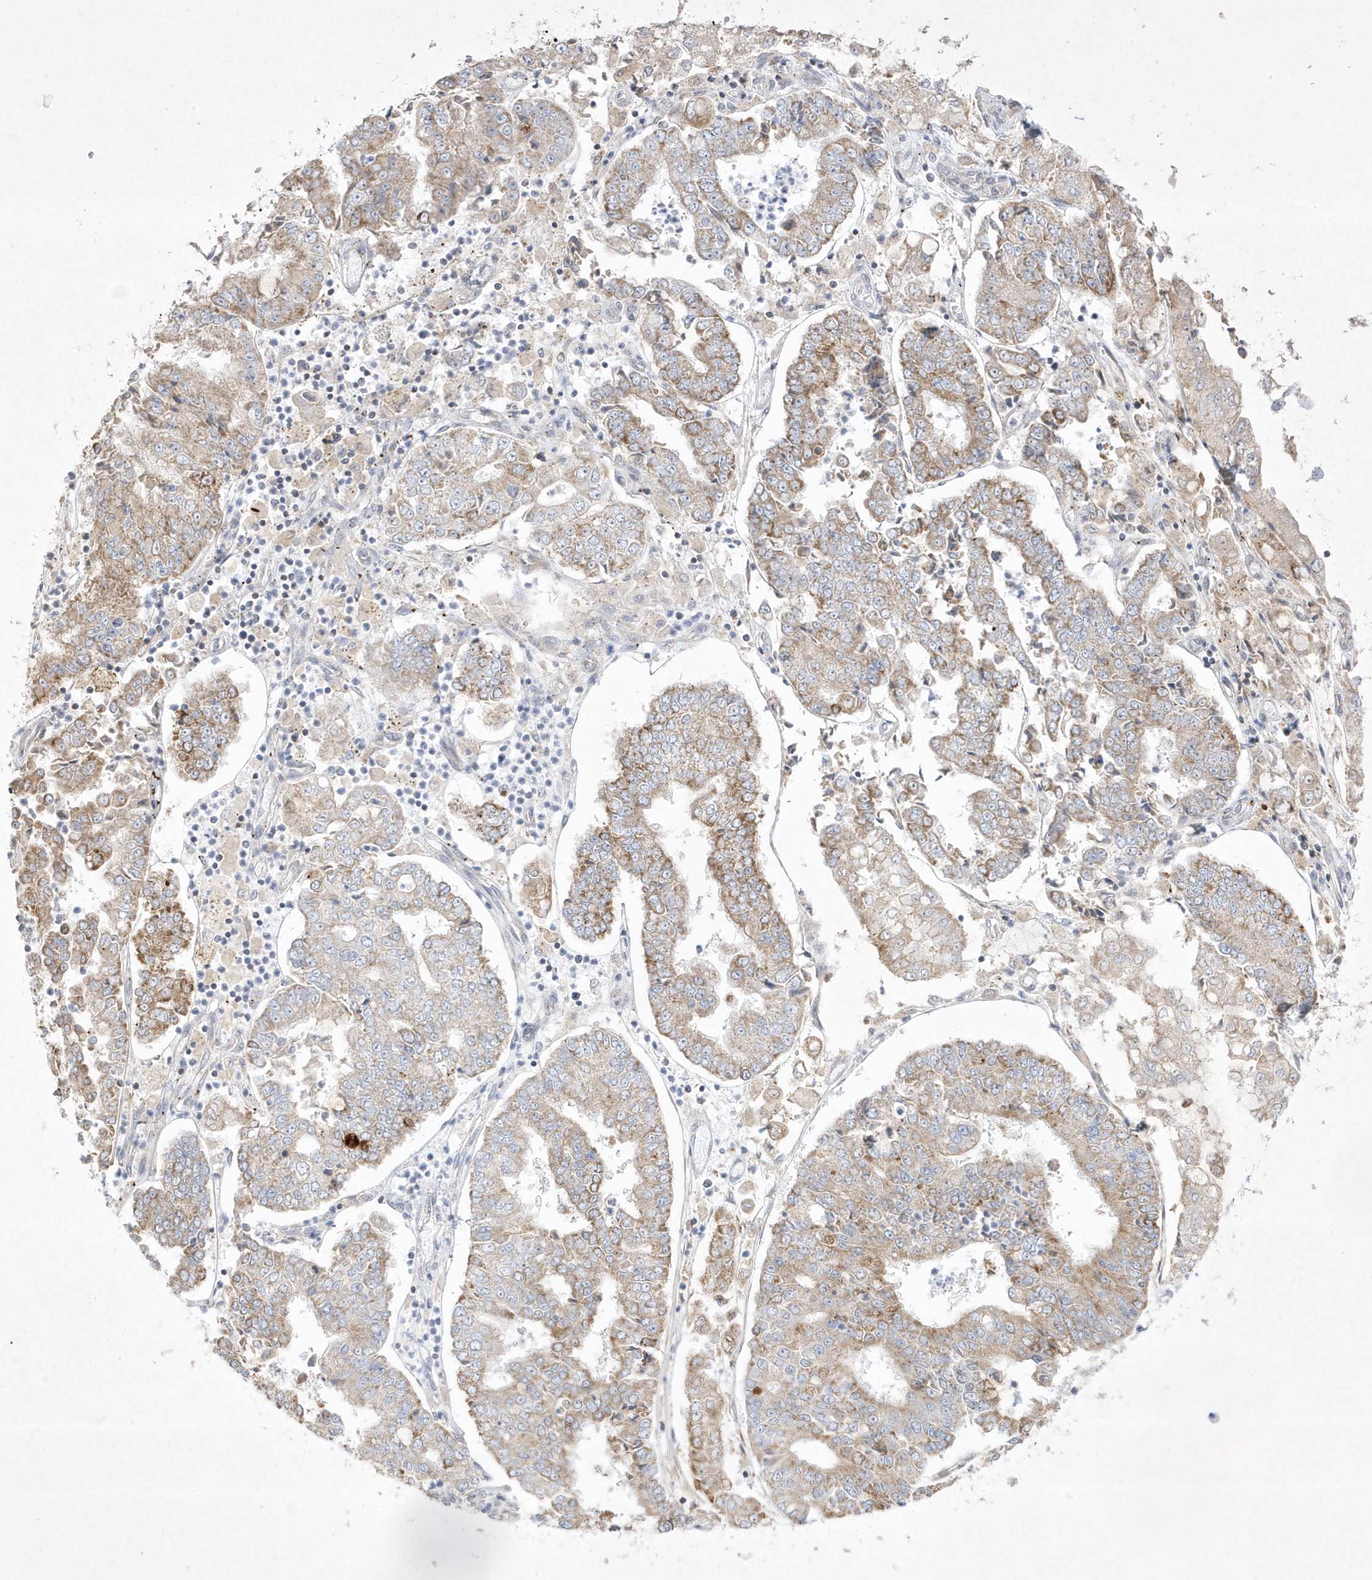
{"staining": {"intensity": "moderate", "quantity": "25%-75%", "location": "cytoplasmic/membranous"}, "tissue": "stomach cancer", "cell_type": "Tumor cells", "image_type": "cancer", "snomed": [{"axis": "morphology", "description": "Adenocarcinoma, NOS"}, {"axis": "topography", "description": "Stomach"}], "caption": "Stomach adenocarcinoma stained with immunohistochemistry (IHC) shows moderate cytoplasmic/membranous staining in about 25%-75% of tumor cells.", "gene": "ADAMTSL3", "patient": {"sex": "male", "age": 76}}